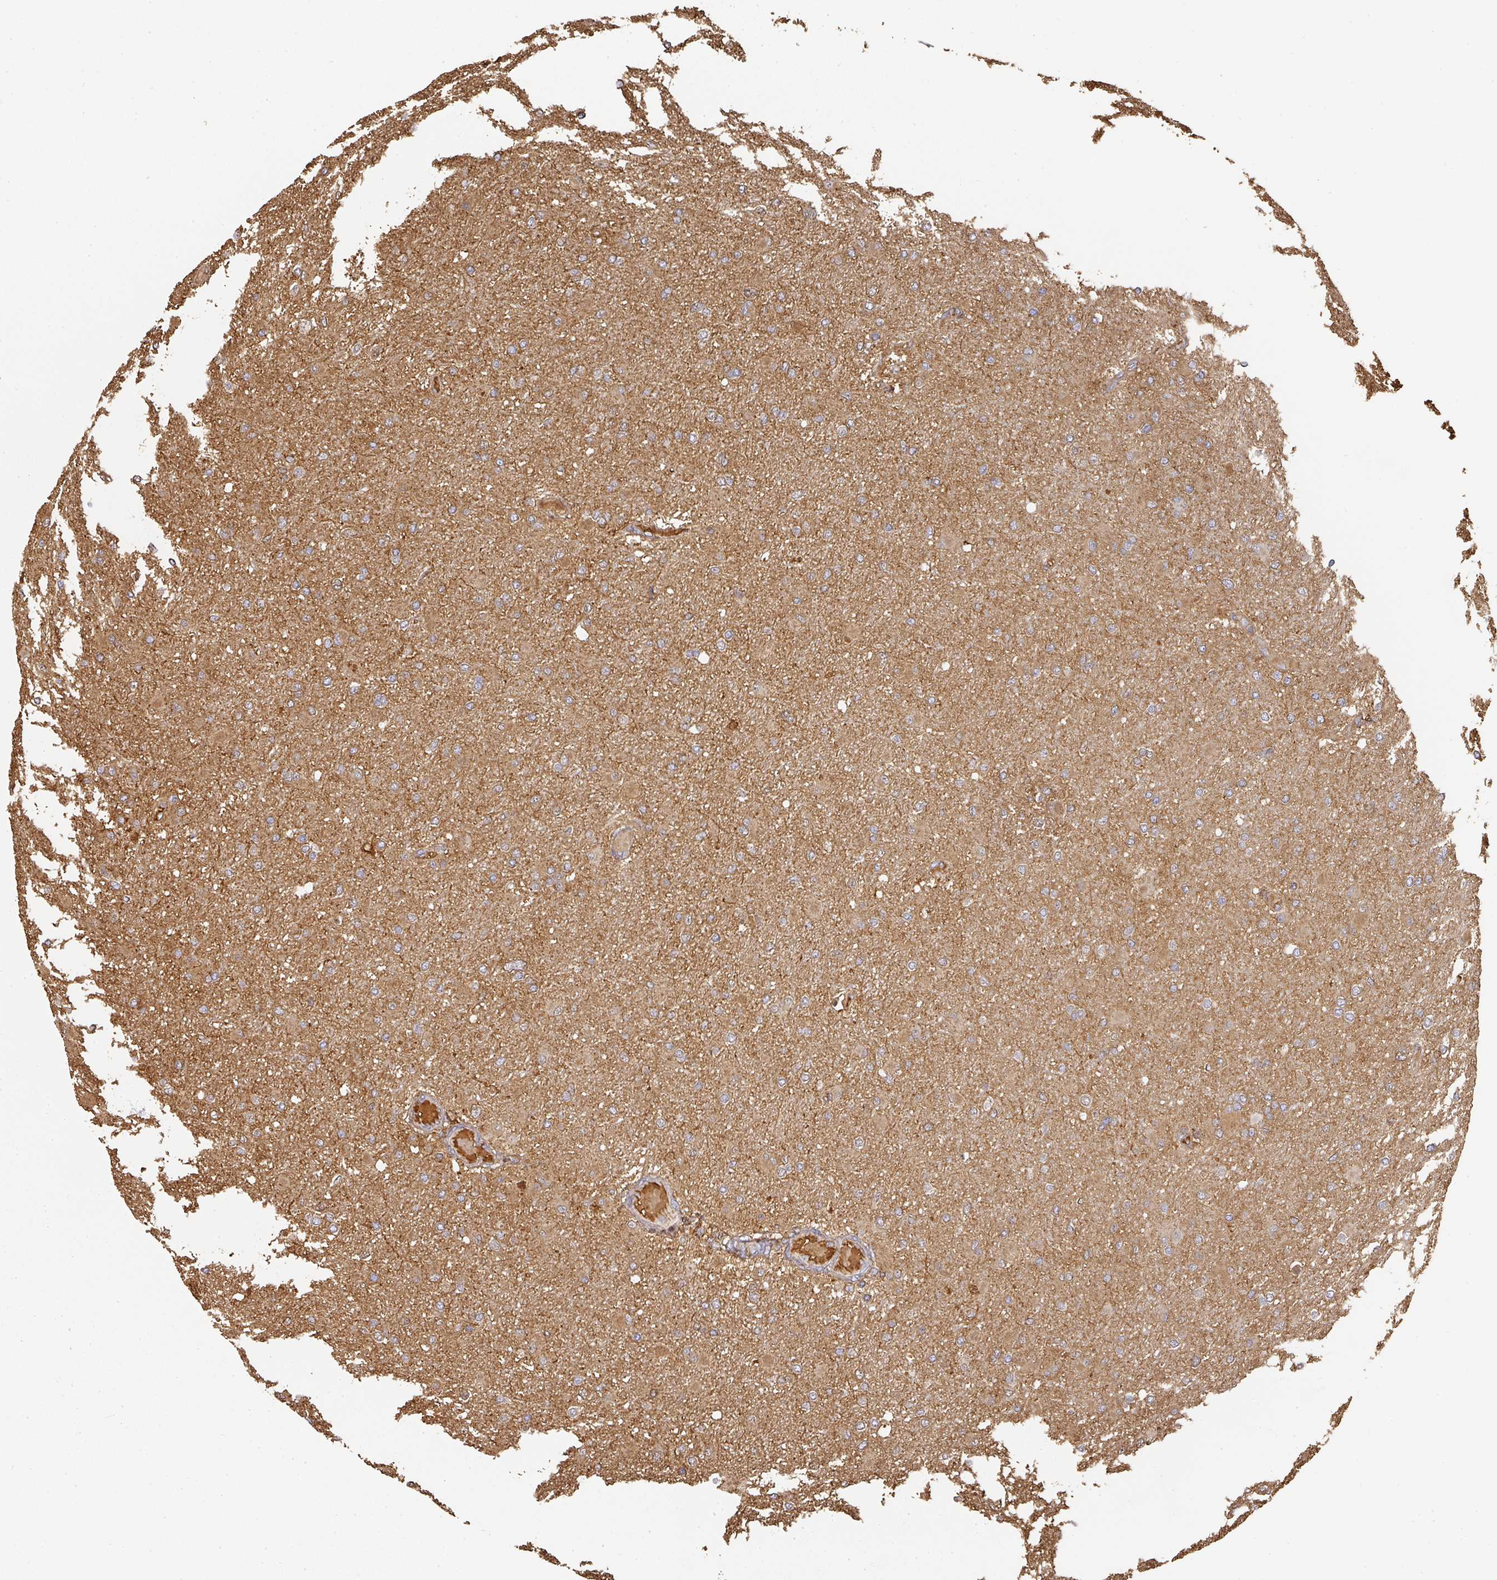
{"staining": {"intensity": "weak", "quantity": "<25%", "location": "cytoplasmic/membranous"}, "tissue": "glioma", "cell_type": "Tumor cells", "image_type": "cancer", "snomed": [{"axis": "morphology", "description": "Glioma, malignant, High grade"}, {"axis": "topography", "description": "Cerebral cortex"}], "caption": "Immunohistochemical staining of human glioma shows no significant positivity in tumor cells. Brightfield microscopy of immunohistochemistry stained with DAB (3,3'-diaminobenzidine) (brown) and hematoxylin (blue), captured at high magnification.", "gene": "ALB", "patient": {"sex": "female", "age": 36}}